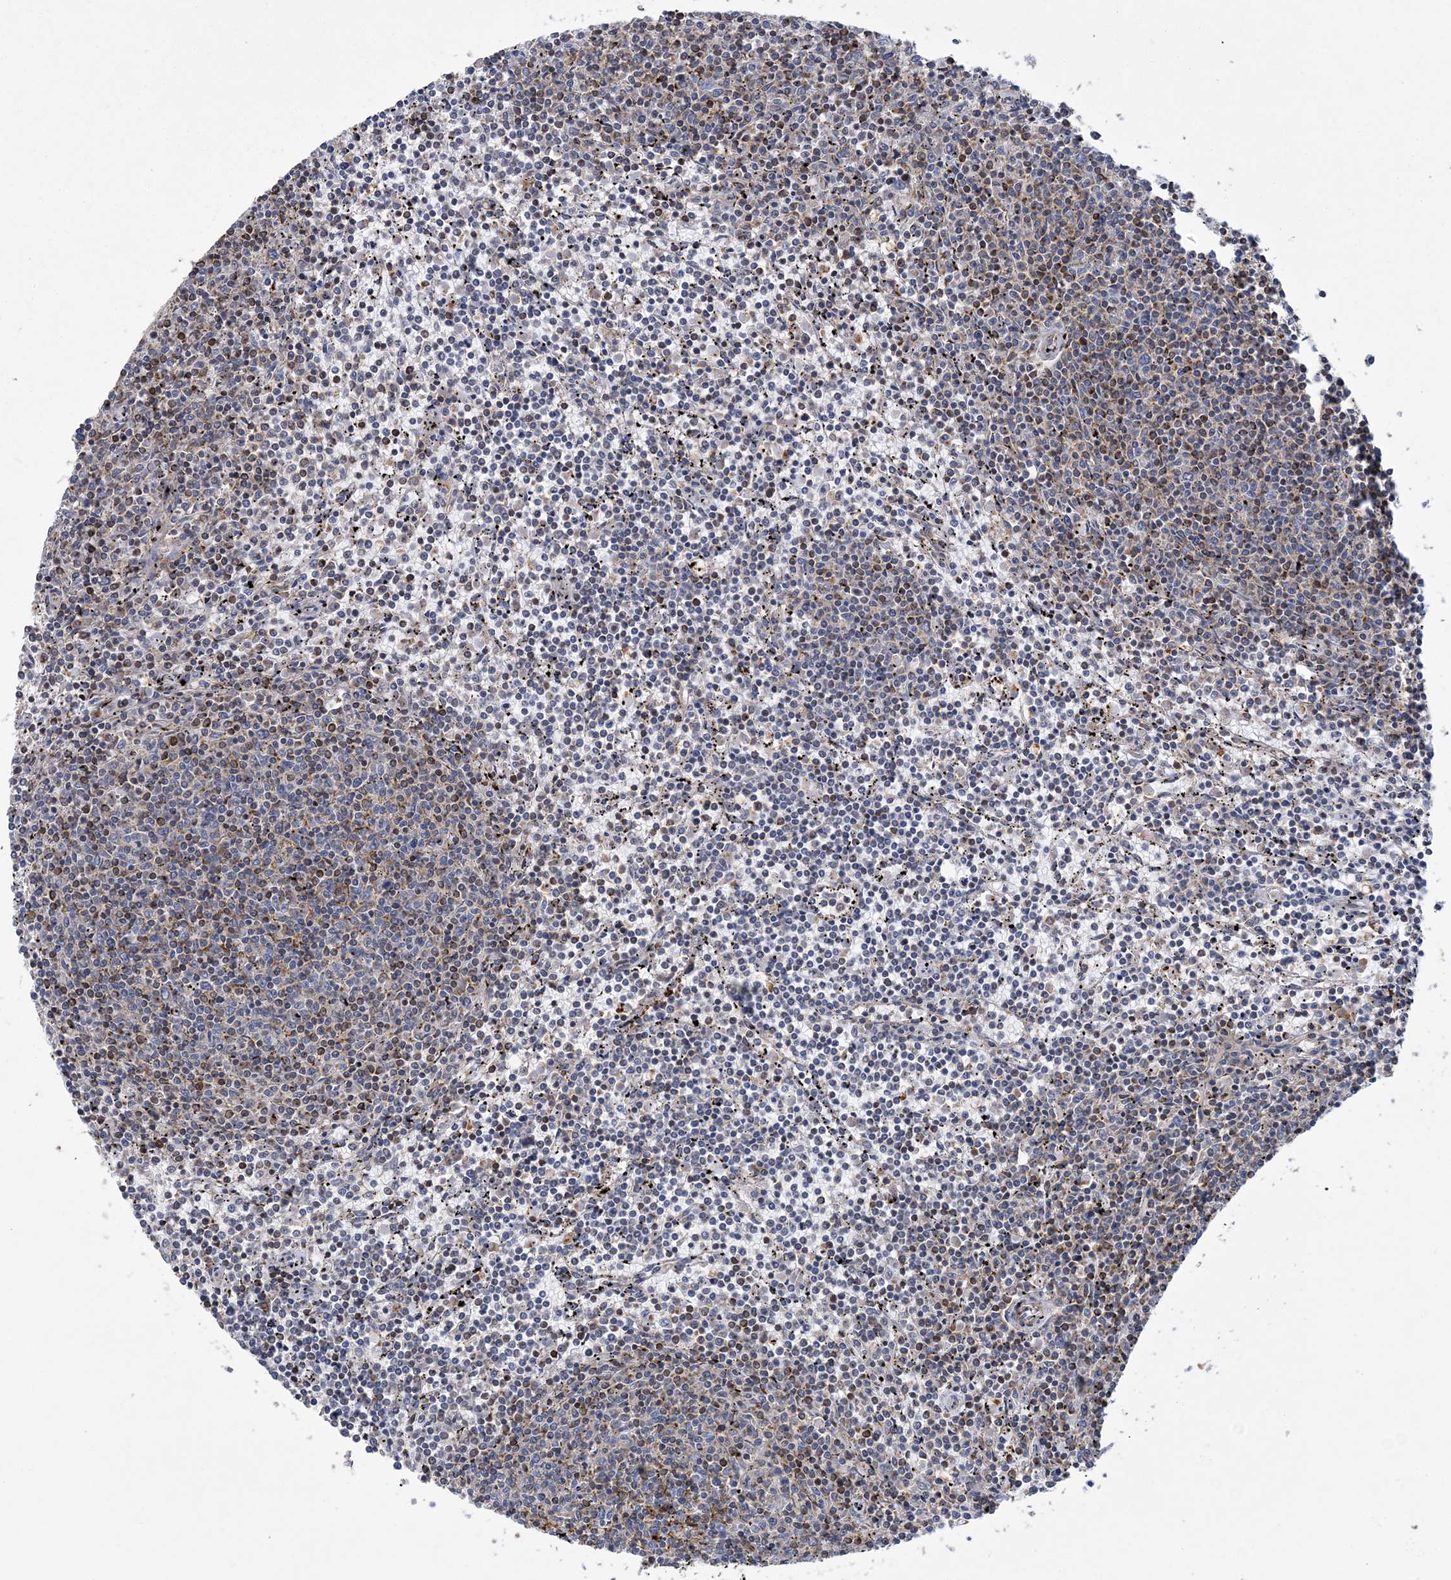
{"staining": {"intensity": "negative", "quantity": "none", "location": "none"}, "tissue": "lymphoma", "cell_type": "Tumor cells", "image_type": "cancer", "snomed": [{"axis": "morphology", "description": "Malignant lymphoma, non-Hodgkin's type, Low grade"}, {"axis": "topography", "description": "Spleen"}], "caption": "Immunohistochemistry (IHC) of human low-grade malignant lymphoma, non-Hodgkin's type displays no expression in tumor cells. (DAB immunohistochemistry (IHC), high magnification).", "gene": "ARSJ", "patient": {"sex": "female", "age": 50}}